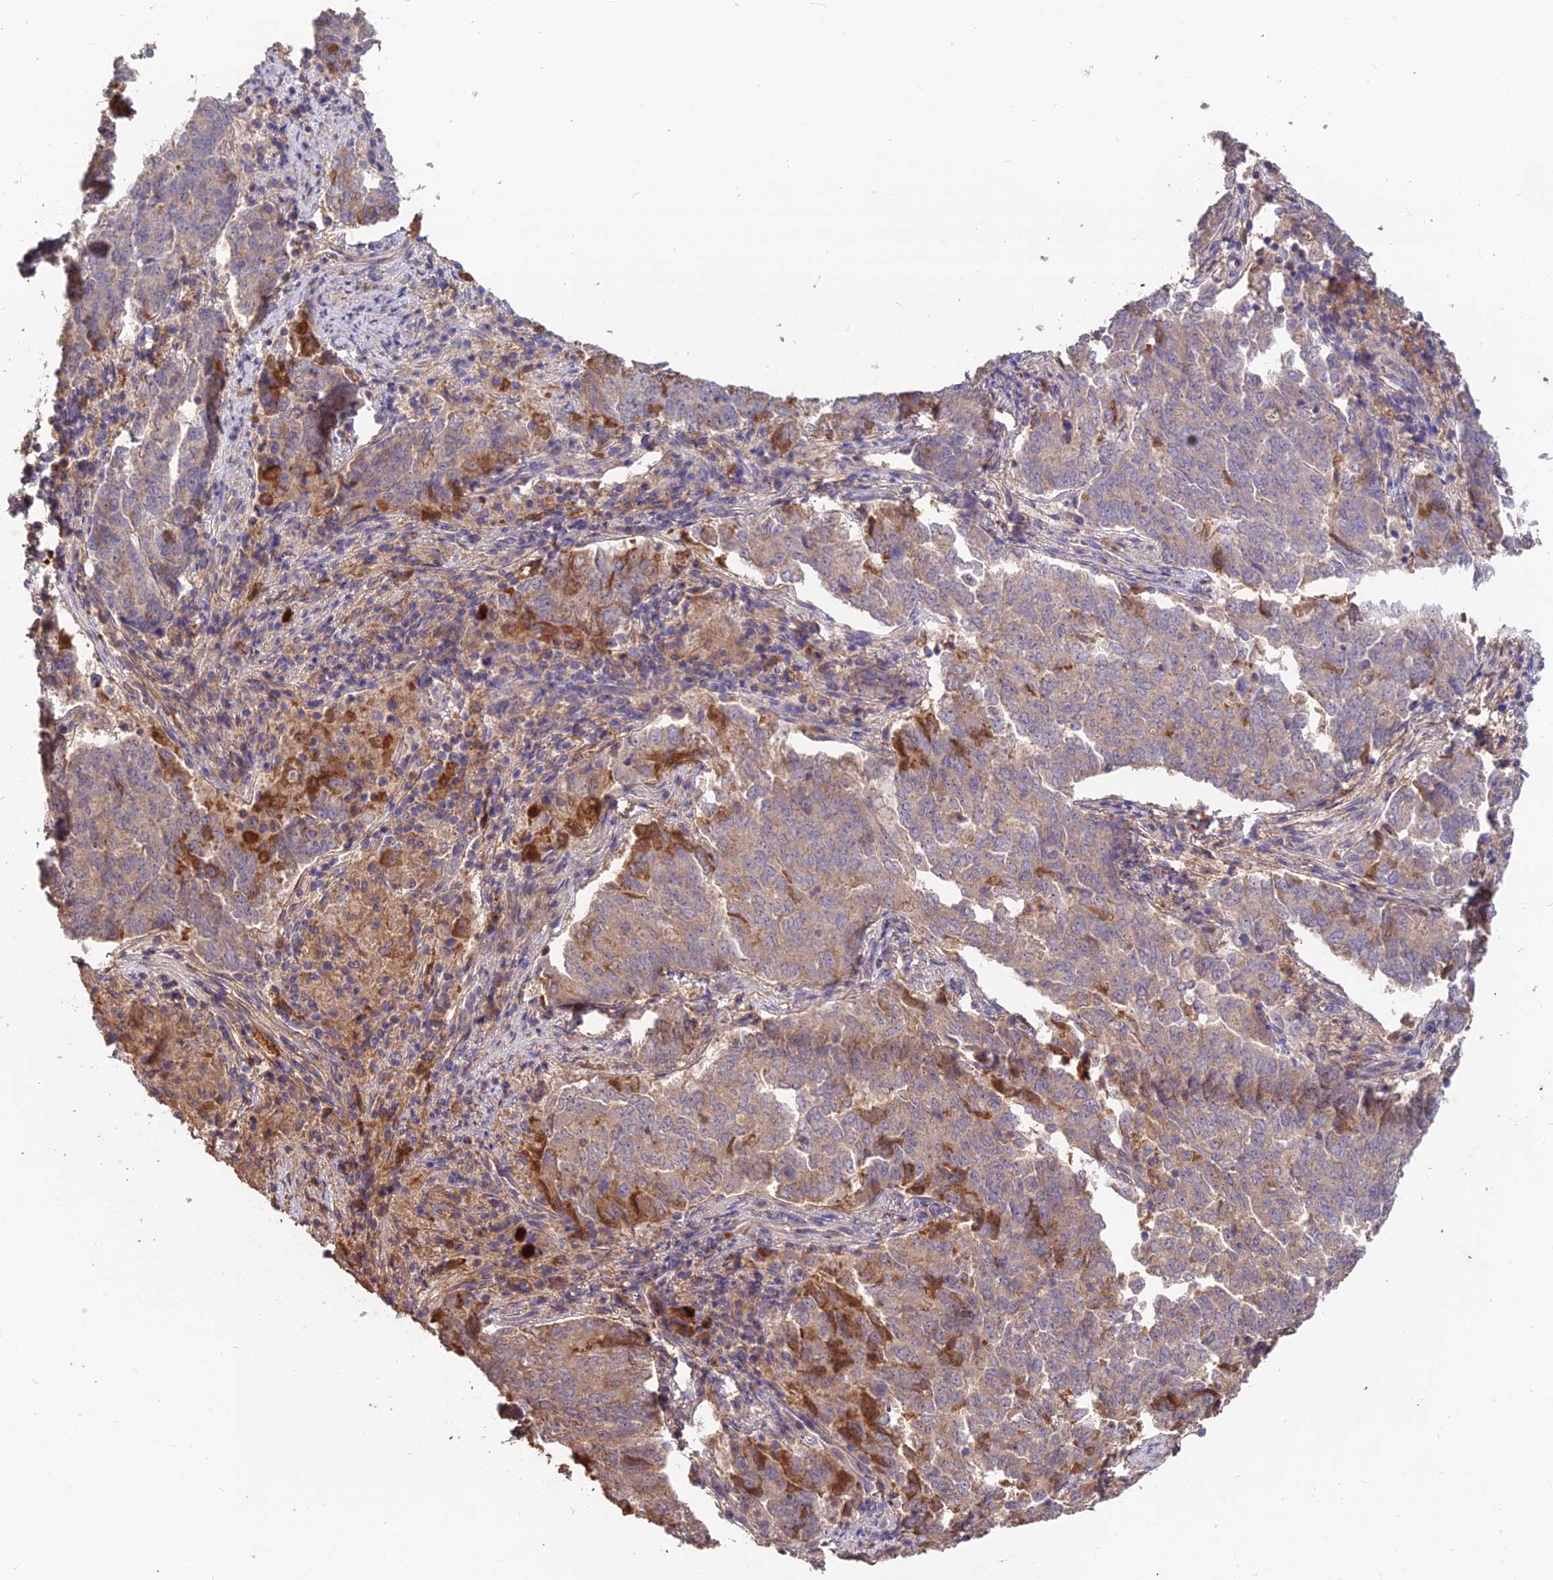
{"staining": {"intensity": "weak", "quantity": ">75%", "location": "cytoplasmic/membranous"}, "tissue": "endometrial cancer", "cell_type": "Tumor cells", "image_type": "cancer", "snomed": [{"axis": "morphology", "description": "Adenocarcinoma, NOS"}, {"axis": "topography", "description": "Endometrium"}], "caption": "Immunohistochemical staining of human adenocarcinoma (endometrial) displays low levels of weak cytoplasmic/membranous expression in approximately >75% of tumor cells.", "gene": "KCTD16", "patient": {"sex": "female", "age": 80}}